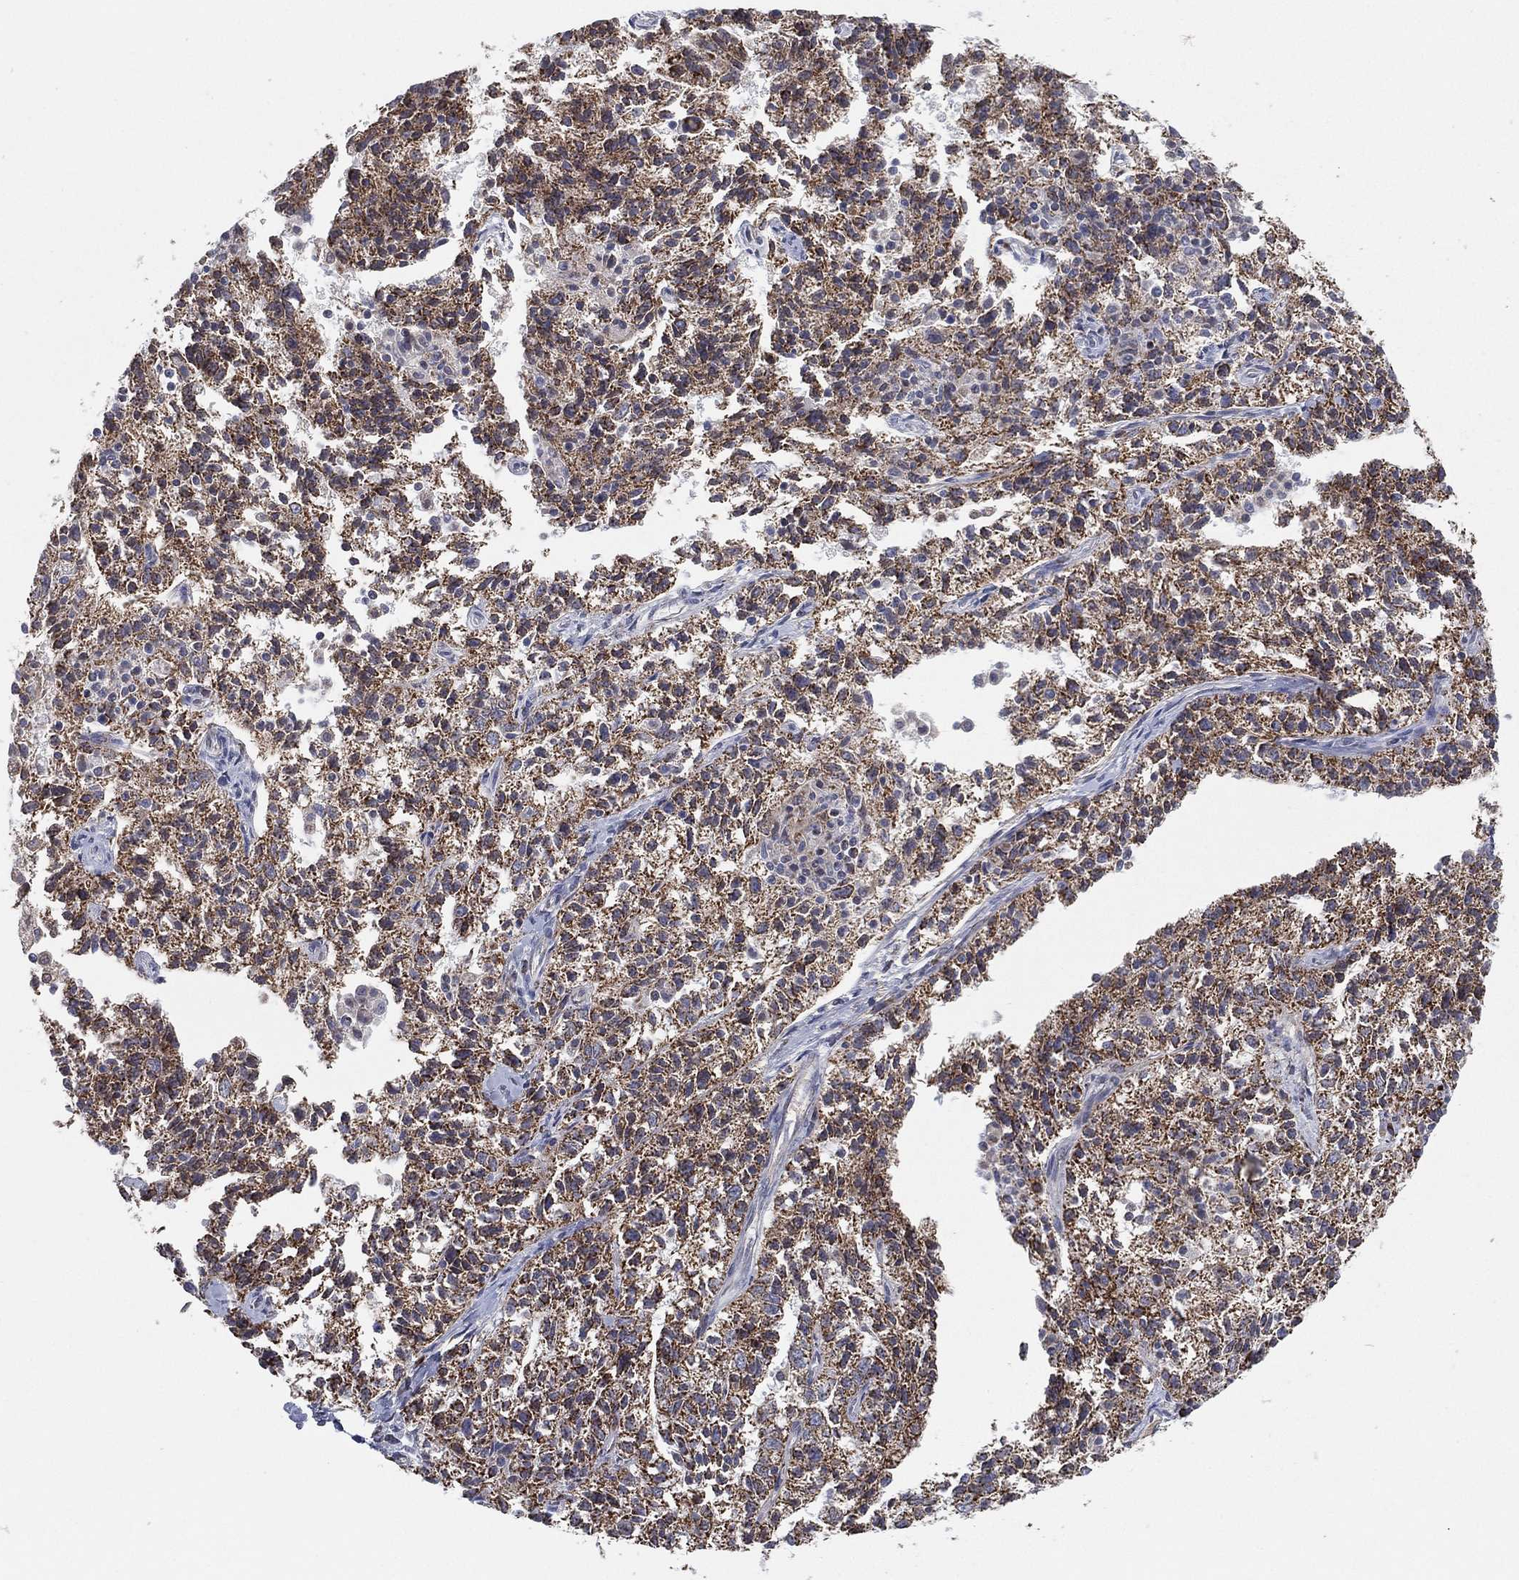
{"staining": {"intensity": "moderate", "quantity": ">75%", "location": "cytoplasmic/membranous"}, "tissue": "ovarian cancer", "cell_type": "Tumor cells", "image_type": "cancer", "snomed": [{"axis": "morphology", "description": "Cystadenocarcinoma, serous, NOS"}, {"axis": "topography", "description": "Ovary"}], "caption": "Brown immunohistochemical staining in human ovarian cancer displays moderate cytoplasmic/membranous positivity in about >75% of tumor cells.", "gene": "PSMG4", "patient": {"sex": "female", "age": 71}}